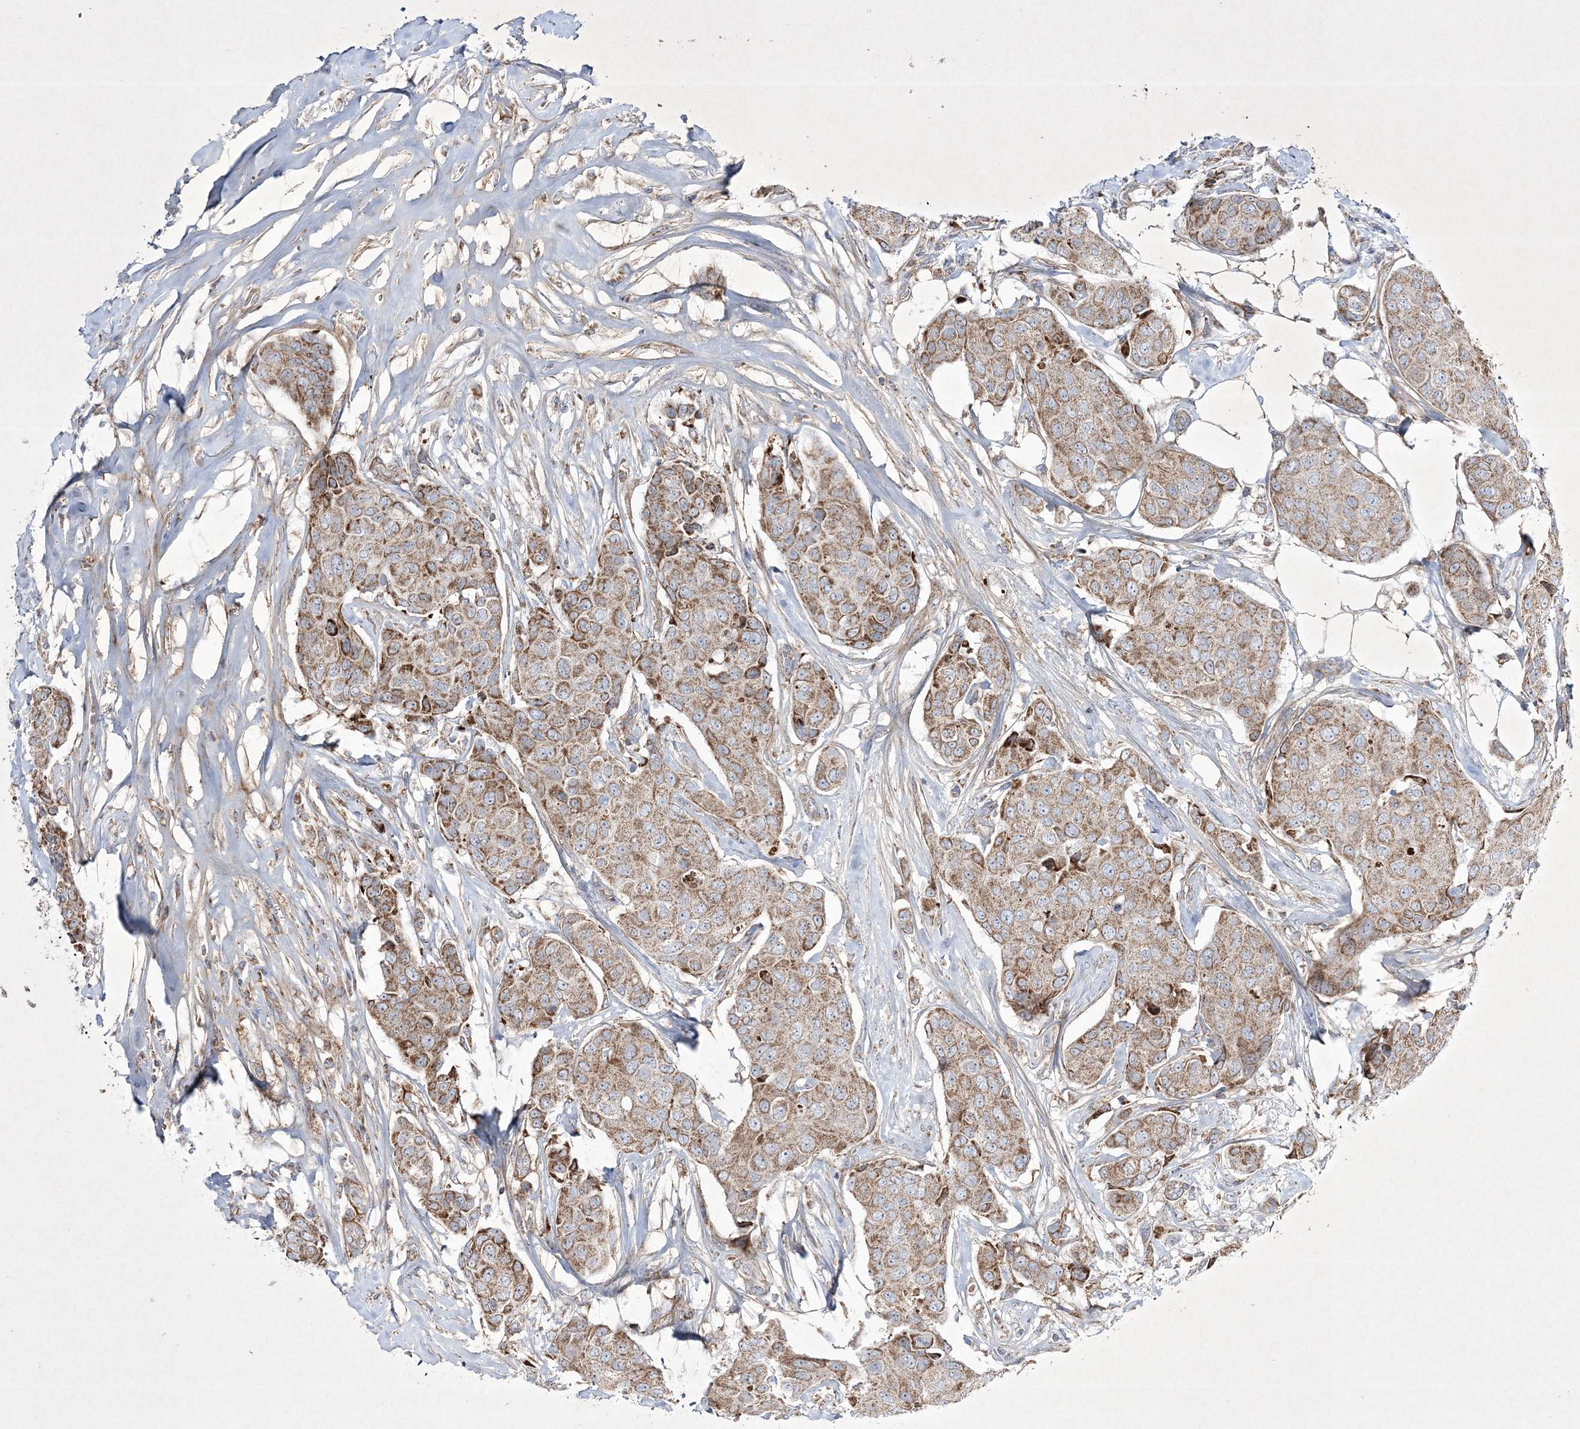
{"staining": {"intensity": "moderate", "quantity": ">75%", "location": "cytoplasmic/membranous"}, "tissue": "breast cancer", "cell_type": "Tumor cells", "image_type": "cancer", "snomed": [{"axis": "morphology", "description": "Duct carcinoma"}, {"axis": "topography", "description": "Breast"}], "caption": "DAB (3,3'-diaminobenzidine) immunohistochemical staining of breast cancer (invasive ductal carcinoma) demonstrates moderate cytoplasmic/membranous protein staining in approximately >75% of tumor cells.", "gene": "RICTOR", "patient": {"sex": "female", "age": 80}}